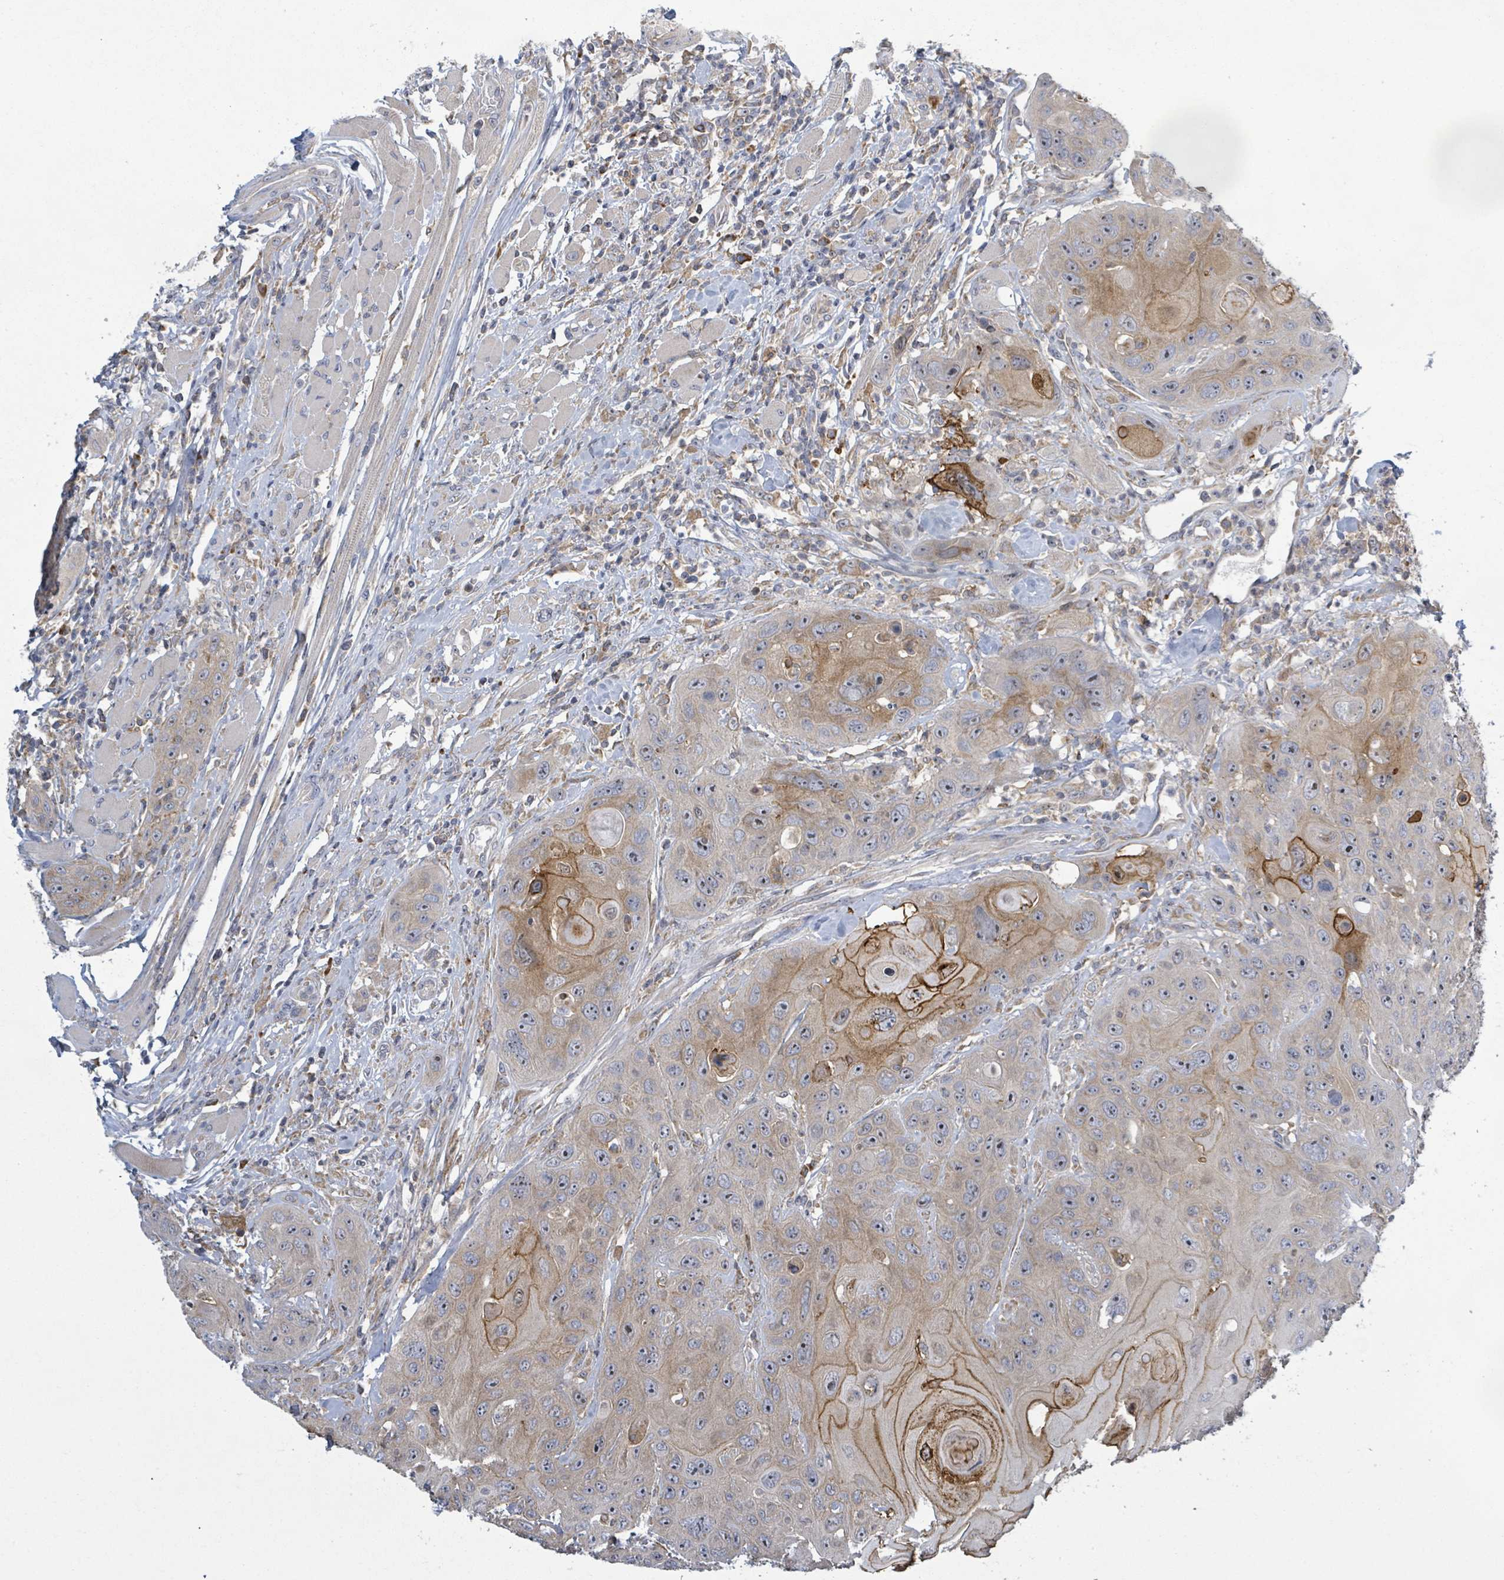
{"staining": {"intensity": "moderate", "quantity": "25%-75%", "location": "cytoplasmic/membranous"}, "tissue": "head and neck cancer", "cell_type": "Tumor cells", "image_type": "cancer", "snomed": [{"axis": "morphology", "description": "Squamous cell carcinoma, NOS"}, {"axis": "topography", "description": "Head-Neck"}], "caption": "Immunohistochemical staining of squamous cell carcinoma (head and neck) displays medium levels of moderate cytoplasmic/membranous positivity in about 25%-75% of tumor cells. The staining is performed using DAB brown chromogen to label protein expression. The nuclei are counter-stained blue using hematoxylin.", "gene": "ATP13A1", "patient": {"sex": "female", "age": 59}}